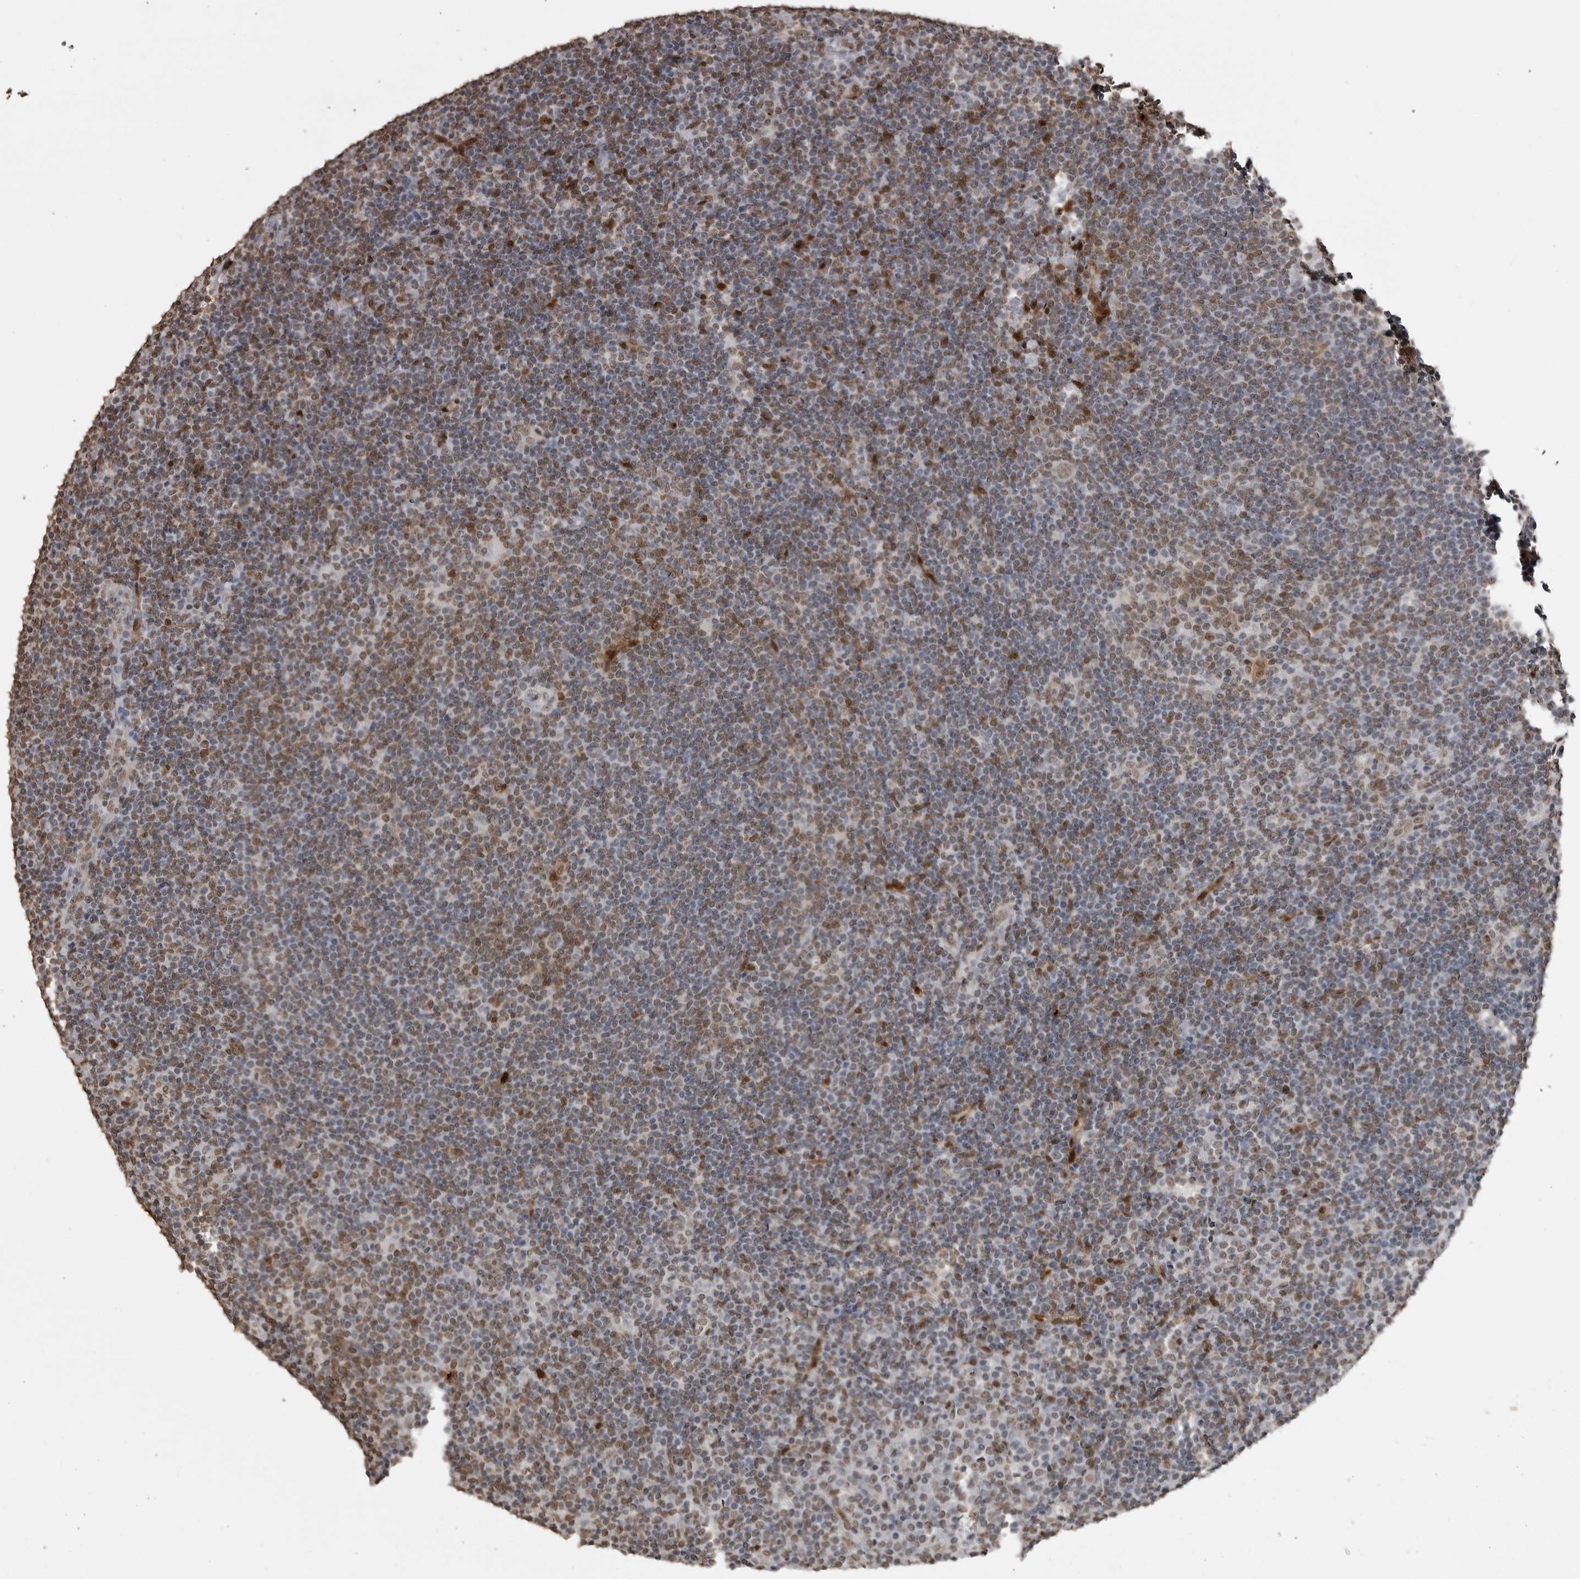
{"staining": {"intensity": "weak", "quantity": "25%-75%", "location": "nuclear"}, "tissue": "lymphoma", "cell_type": "Tumor cells", "image_type": "cancer", "snomed": [{"axis": "morphology", "description": "Hodgkin's disease, NOS"}, {"axis": "topography", "description": "Lymph node"}], "caption": "Weak nuclear positivity is seen in approximately 25%-75% of tumor cells in Hodgkin's disease.", "gene": "SMAD2", "patient": {"sex": "female", "age": 57}}